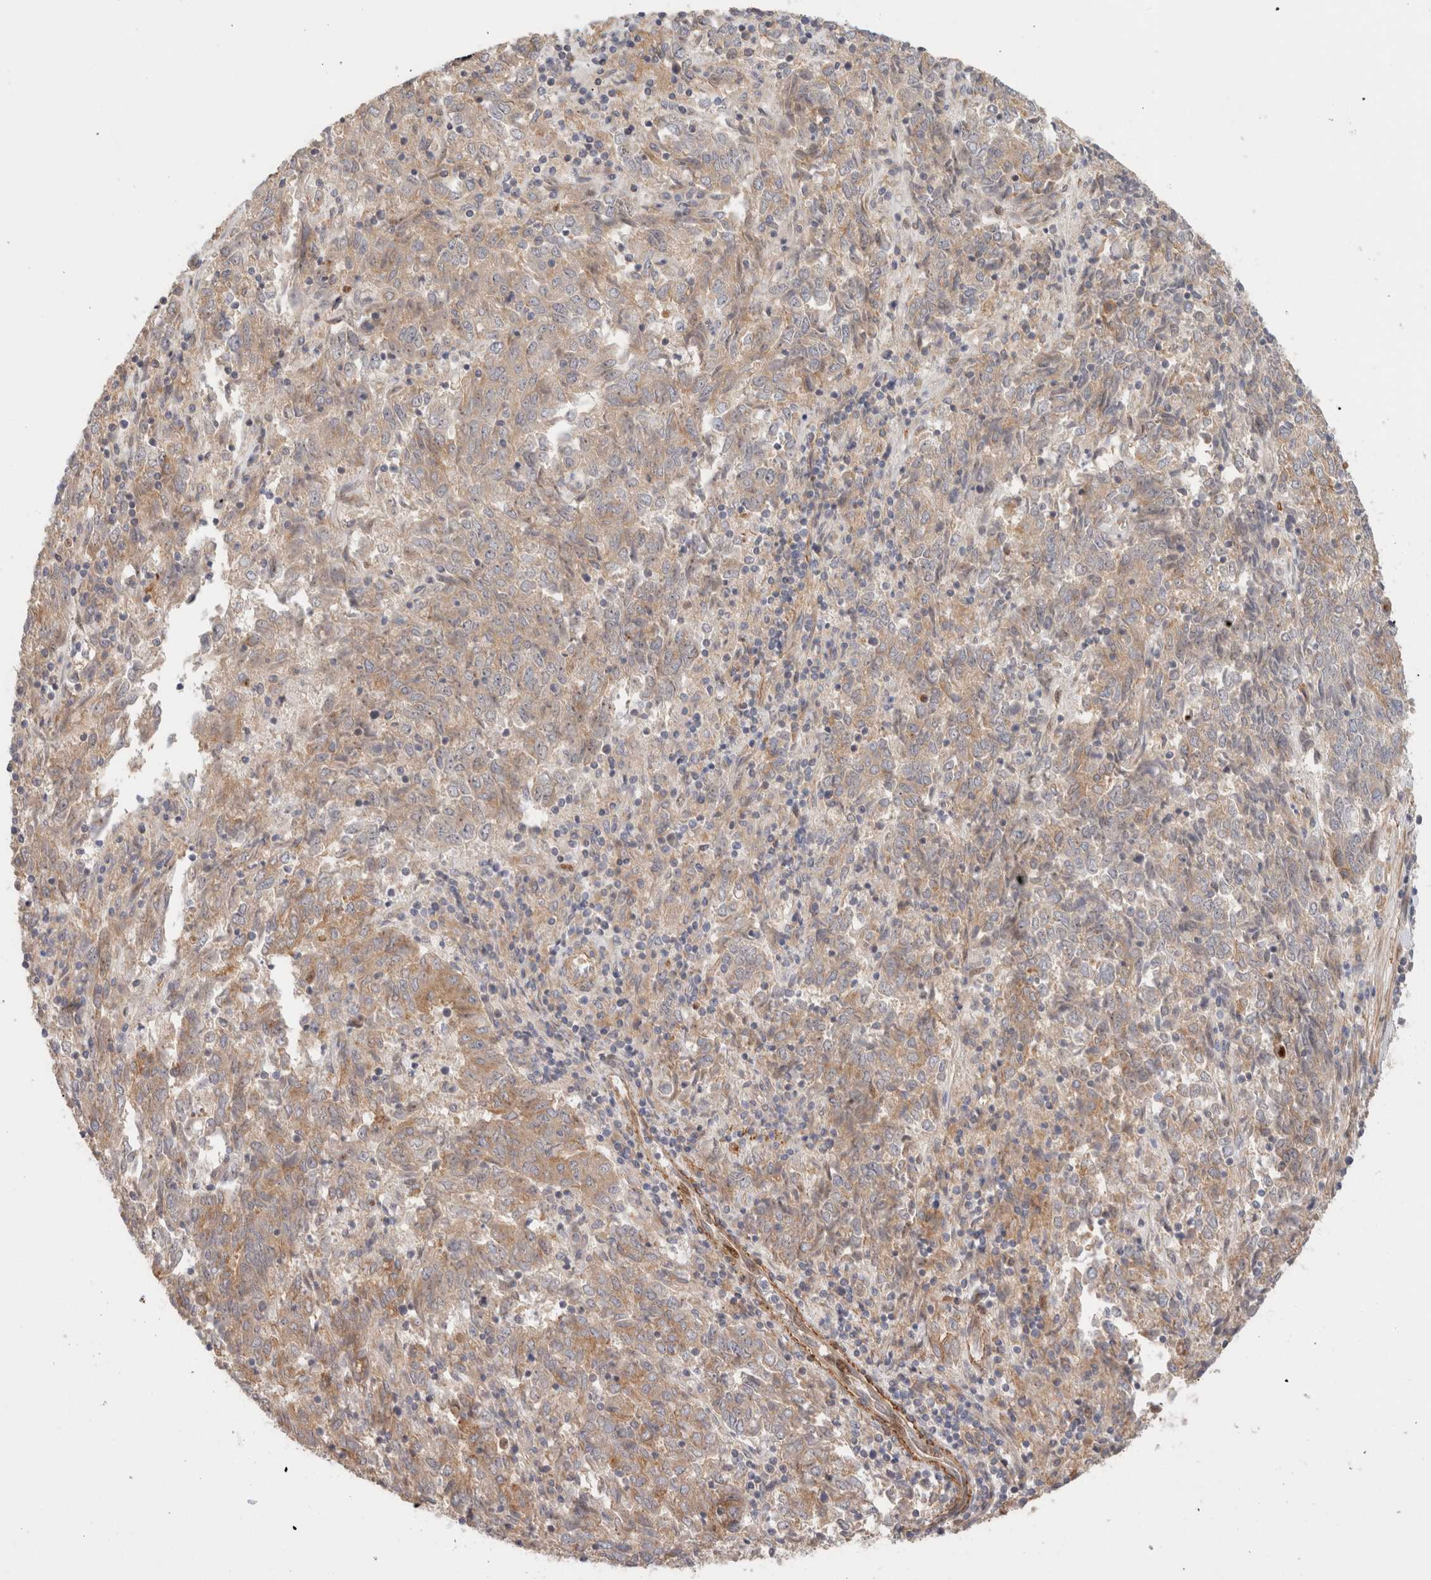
{"staining": {"intensity": "weak", "quantity": ">75%", "location": "cytoplasmic/membranous"}, "tissue": "endometrial cancer", "cell_type": "Tumor cells", "image_type": "cancer", "snomed": [{"axis": "morphology", "description": "Adenocarcinoma, NOS"}, {"axis": "topography", "description": "Endometrium"}], "caption": "Immunohistochemical staining of human endometrial adenocarcinoma exhibits low levels of weak cytoplasmic/membranous protein expression in about >75% of tumor cells. (Brightfield microscopy of DAB IHC at high magnification).", "gene": "ID3", "patient": {"sex": "female", "age": 80}}